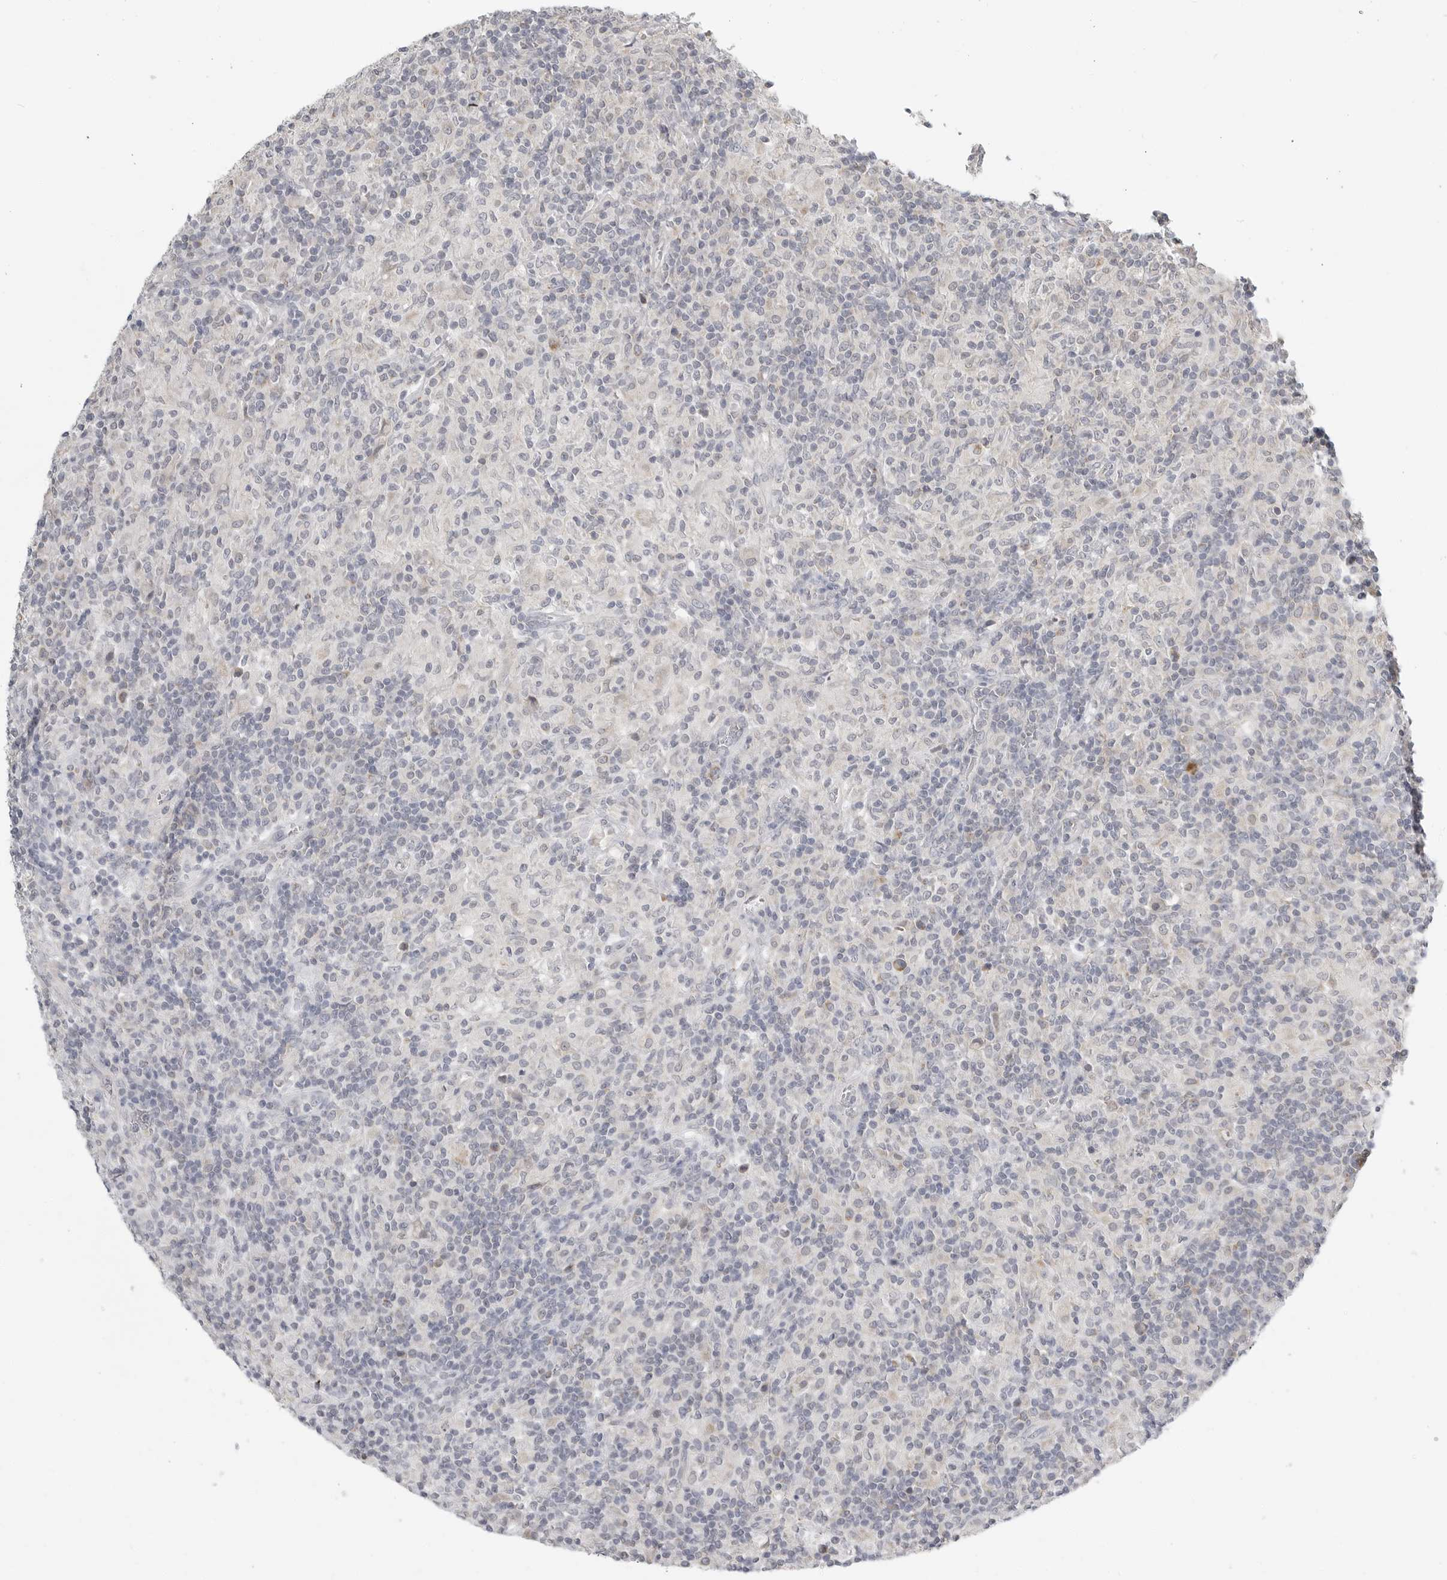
{"staining": {"intensity": "weak", "quantity": "25%-75%", "location": "cytoplasmic/membranous"}, "tissue": "lymphoma", "cell_type": "Tumor cells", "image_type": "cancer", "snomed": [{"axis": "morphology", "description": "Hodgkin's disease, NOS"}, {"axis": "topography", "description": "Lymph node"}], "caption": "Lymphoma stained for a protein displays weak cytoplasmic/membranous positivity in tumor cells.", "gene": "IL12RB2", "patient": {"sex": "male", "age": 70}}